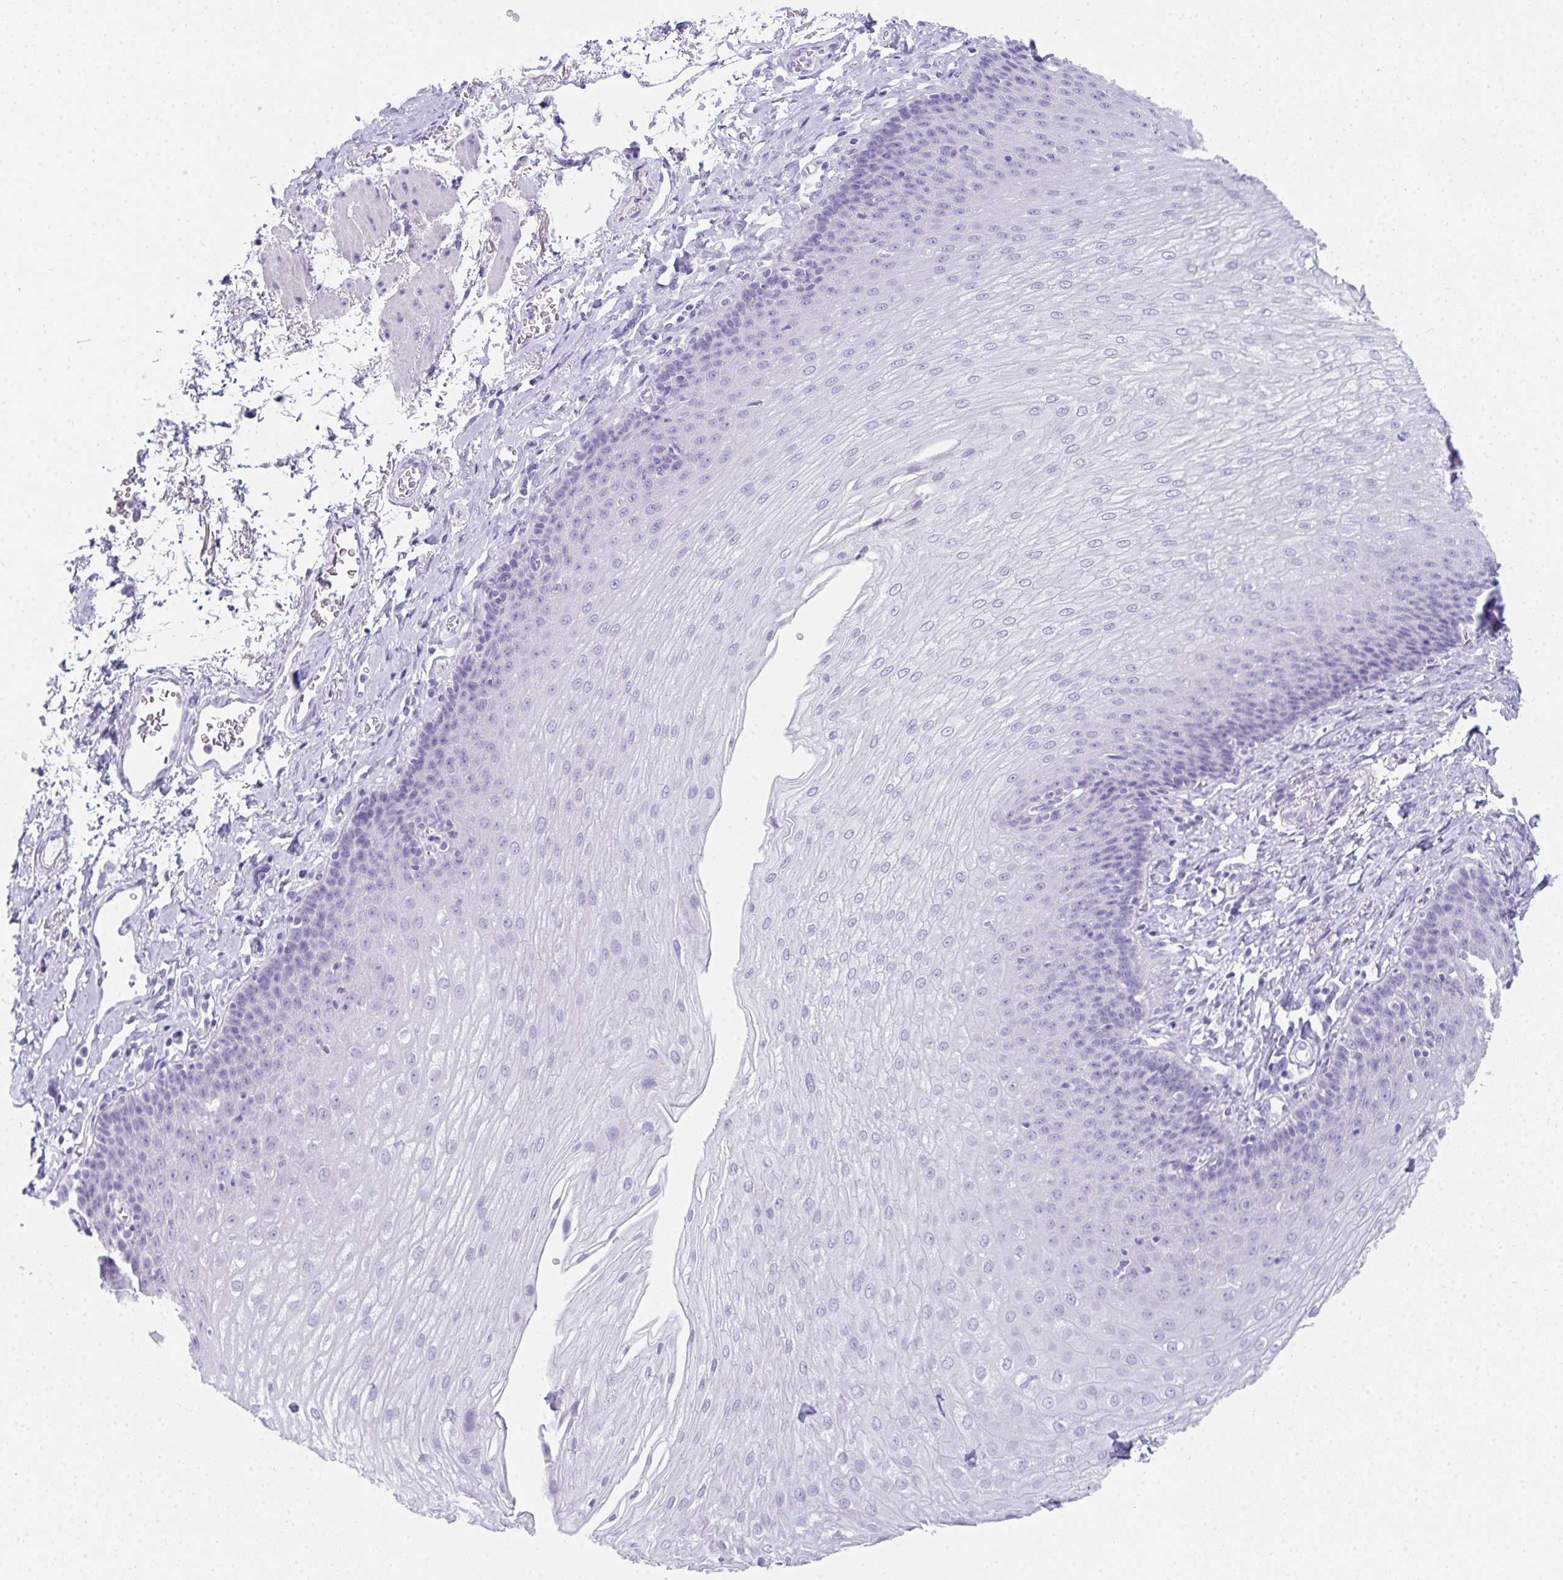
{"staining": {"intensity": "negative", "quantity": "none", "location": "none"}, "tissue": "esophagus", "cell_type": "Squamous epithelial cells", "image_type": "normal", "snomed": [{"axis": "morphology", "description": "Normal tissue, NOS"}, {"axis": "topography", "description": "Esophagus"}], "caption": "The photomicrograph exhibits no significant positivity in squamous epithelial cells of esophagus. The staining was performed using DAB (3,3'-diaminobenzidine) to visualize the protein expression in brown, while the nuclei were stained in blue with hematoxylin (Magnification: 20x).", "gene": "RLF", "patient": {"sex": "female", "age": 81}}